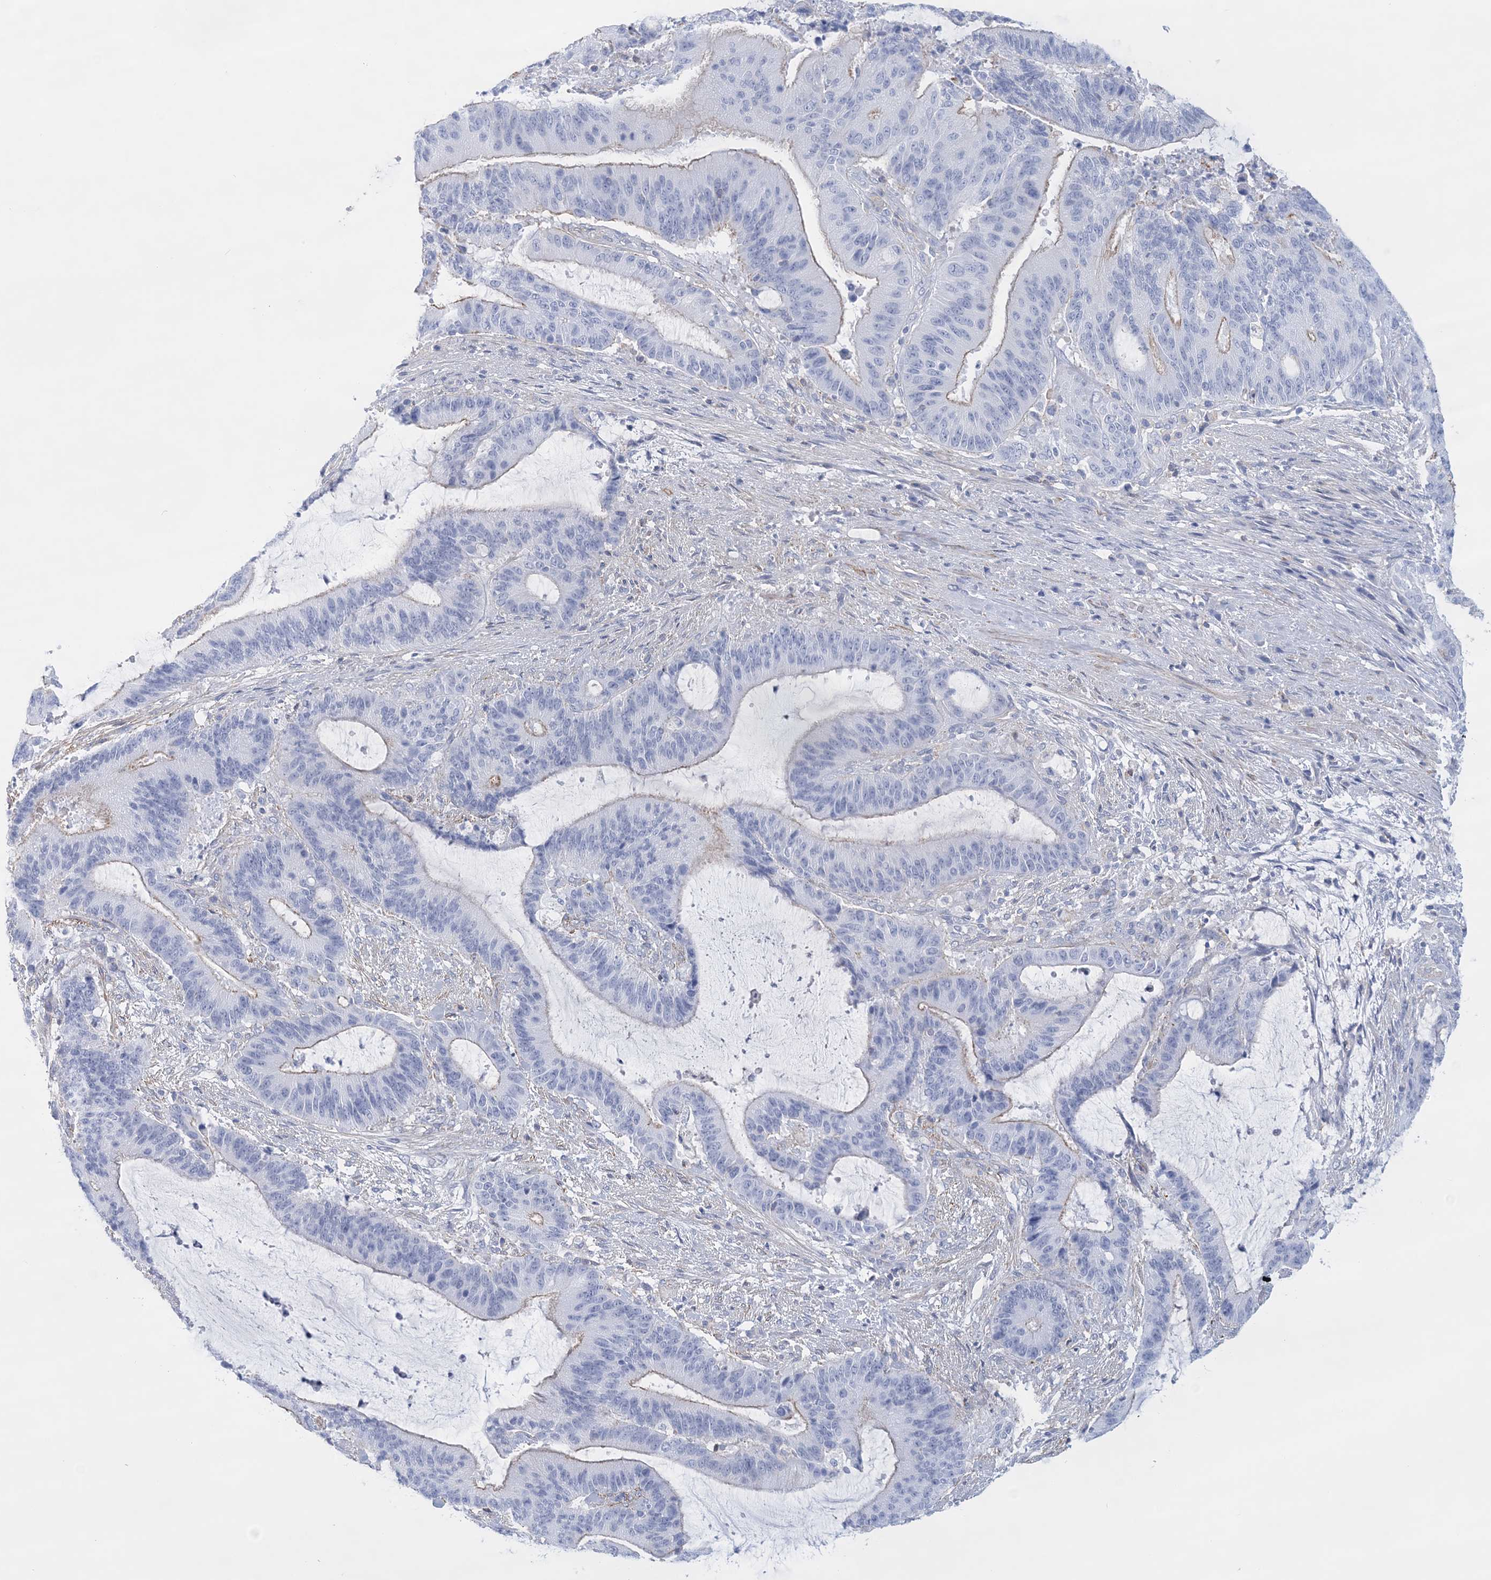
{"staining": {"intensity": "weak", "quantity": "<25%", "location": "cytoplasmic/membranous"}, "tissue": "liver cancer", "cell_type": "Tumor cells", "image_type": "cancer", "snomed": [{"axis": "morphology", "description": "Normal tissue, NOS"}, {"axis": "morphology", "description": "Cholangiocarcinoma"}, {"axis": "topography", "description": "Liver"}, {"axis": "topography", "description": "Peripheral nerve tissue"}], "caption": "Tumor cells are negative for protein expression in human liver cholangiocarcinoma. (DAB IHC visualized using brightfield microscopy, high magnification).", "gene": "C11orf21", "patient": {"sex": "female", "age": 73}}